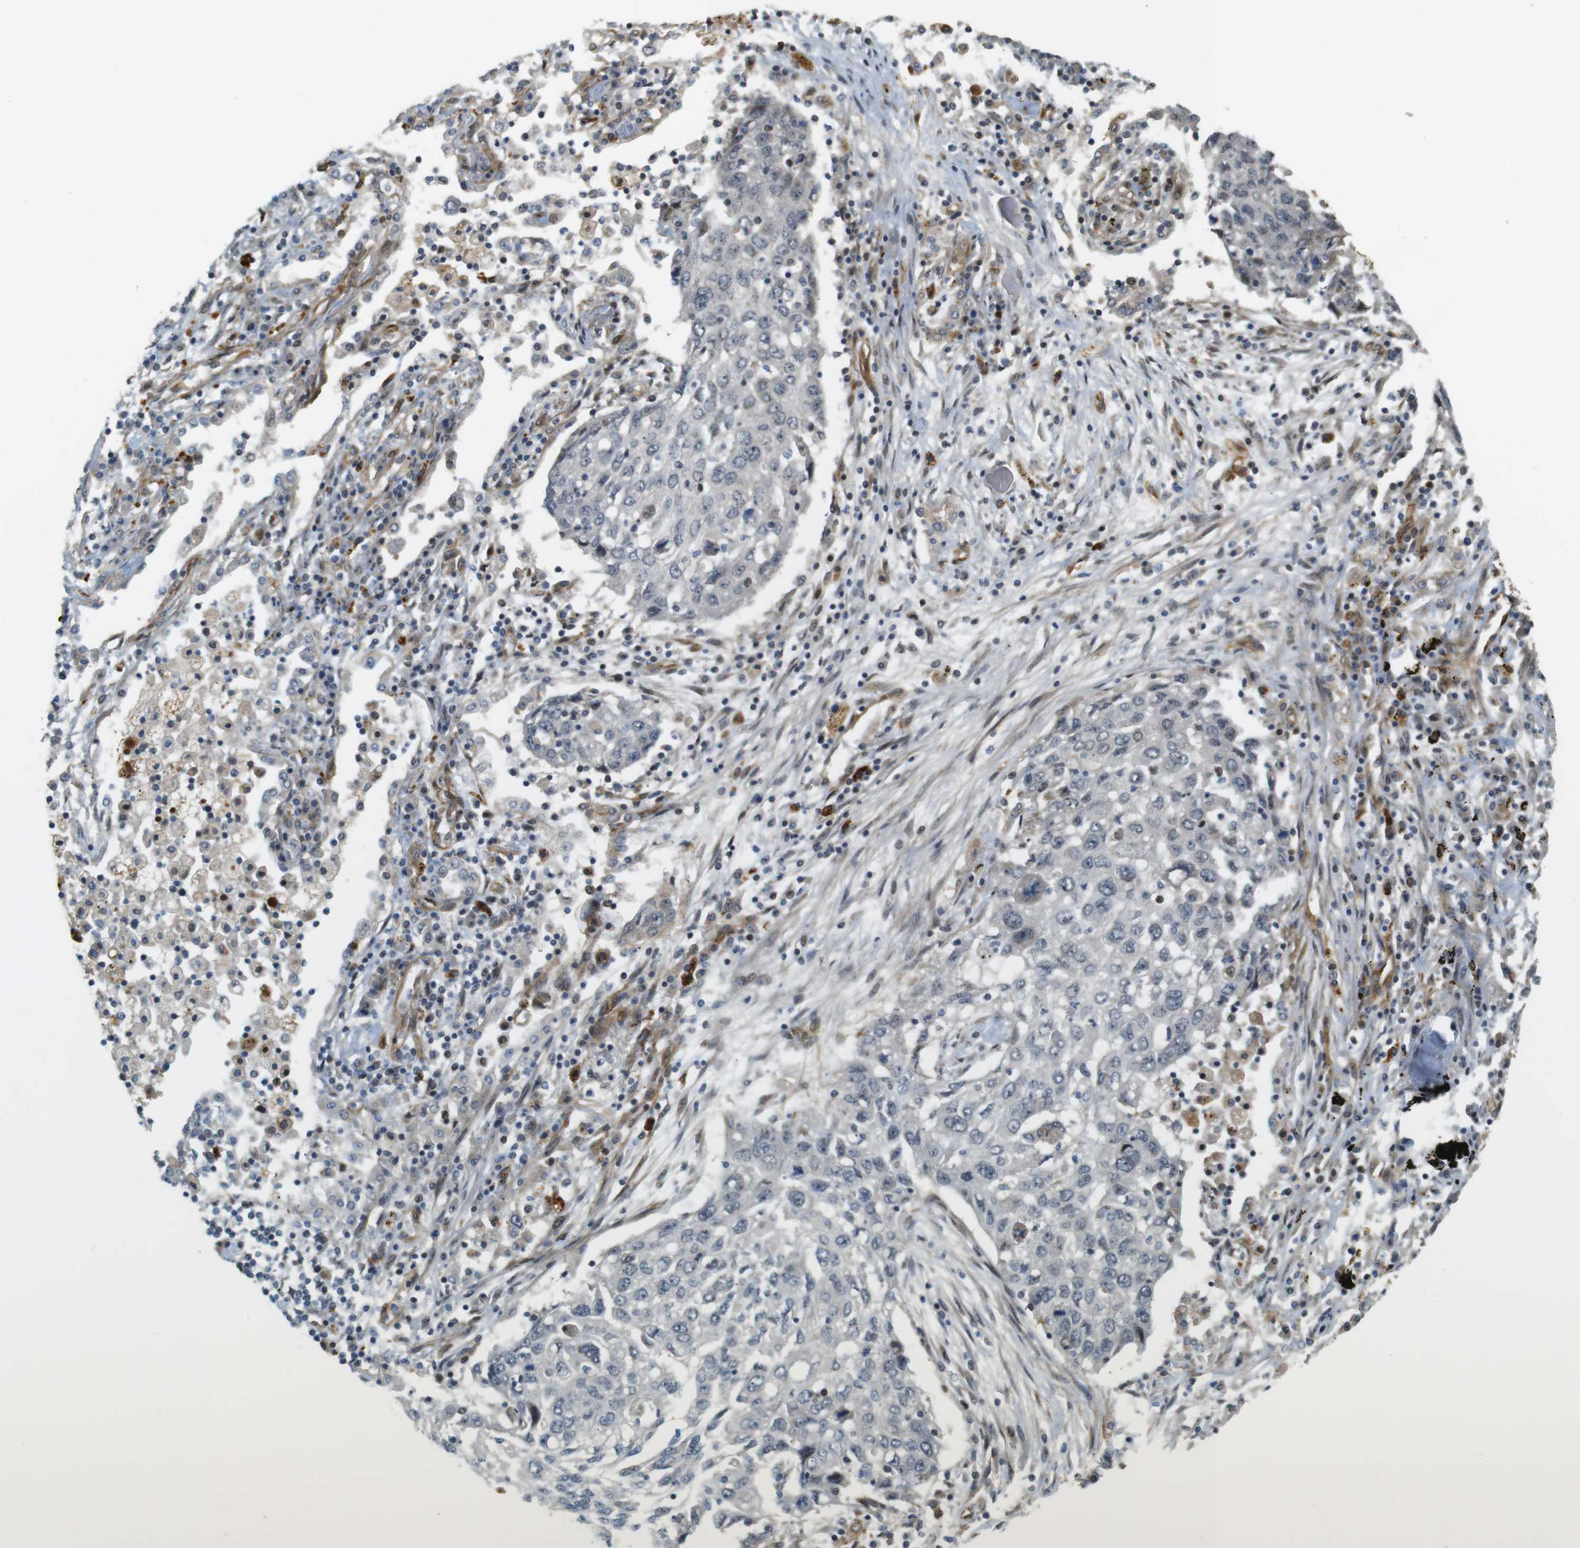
{"staining": {"intensity": "negative", "quantity": "none", "location": "none"}, "tissue": "lung cancer", "cell_type": "Tumor cells", "image_type": "cancer", "snomed": [{"axis": "morphology", "description": "Squamous cell carcinoma, NOS"}, {"axis": "topography", "description": "Lung"}], "caption": "Tumor cells are negative for brown protein staining in lung cancer. (Stains: DAB (3,3'-diaminobenzidine) immunohistochemistry with hematoxylin counter stain, Microscopy: brightfield microscopy at high magnification).", "gene": "TSPAN9", "patient": {"sex": "female", "age": 63}}